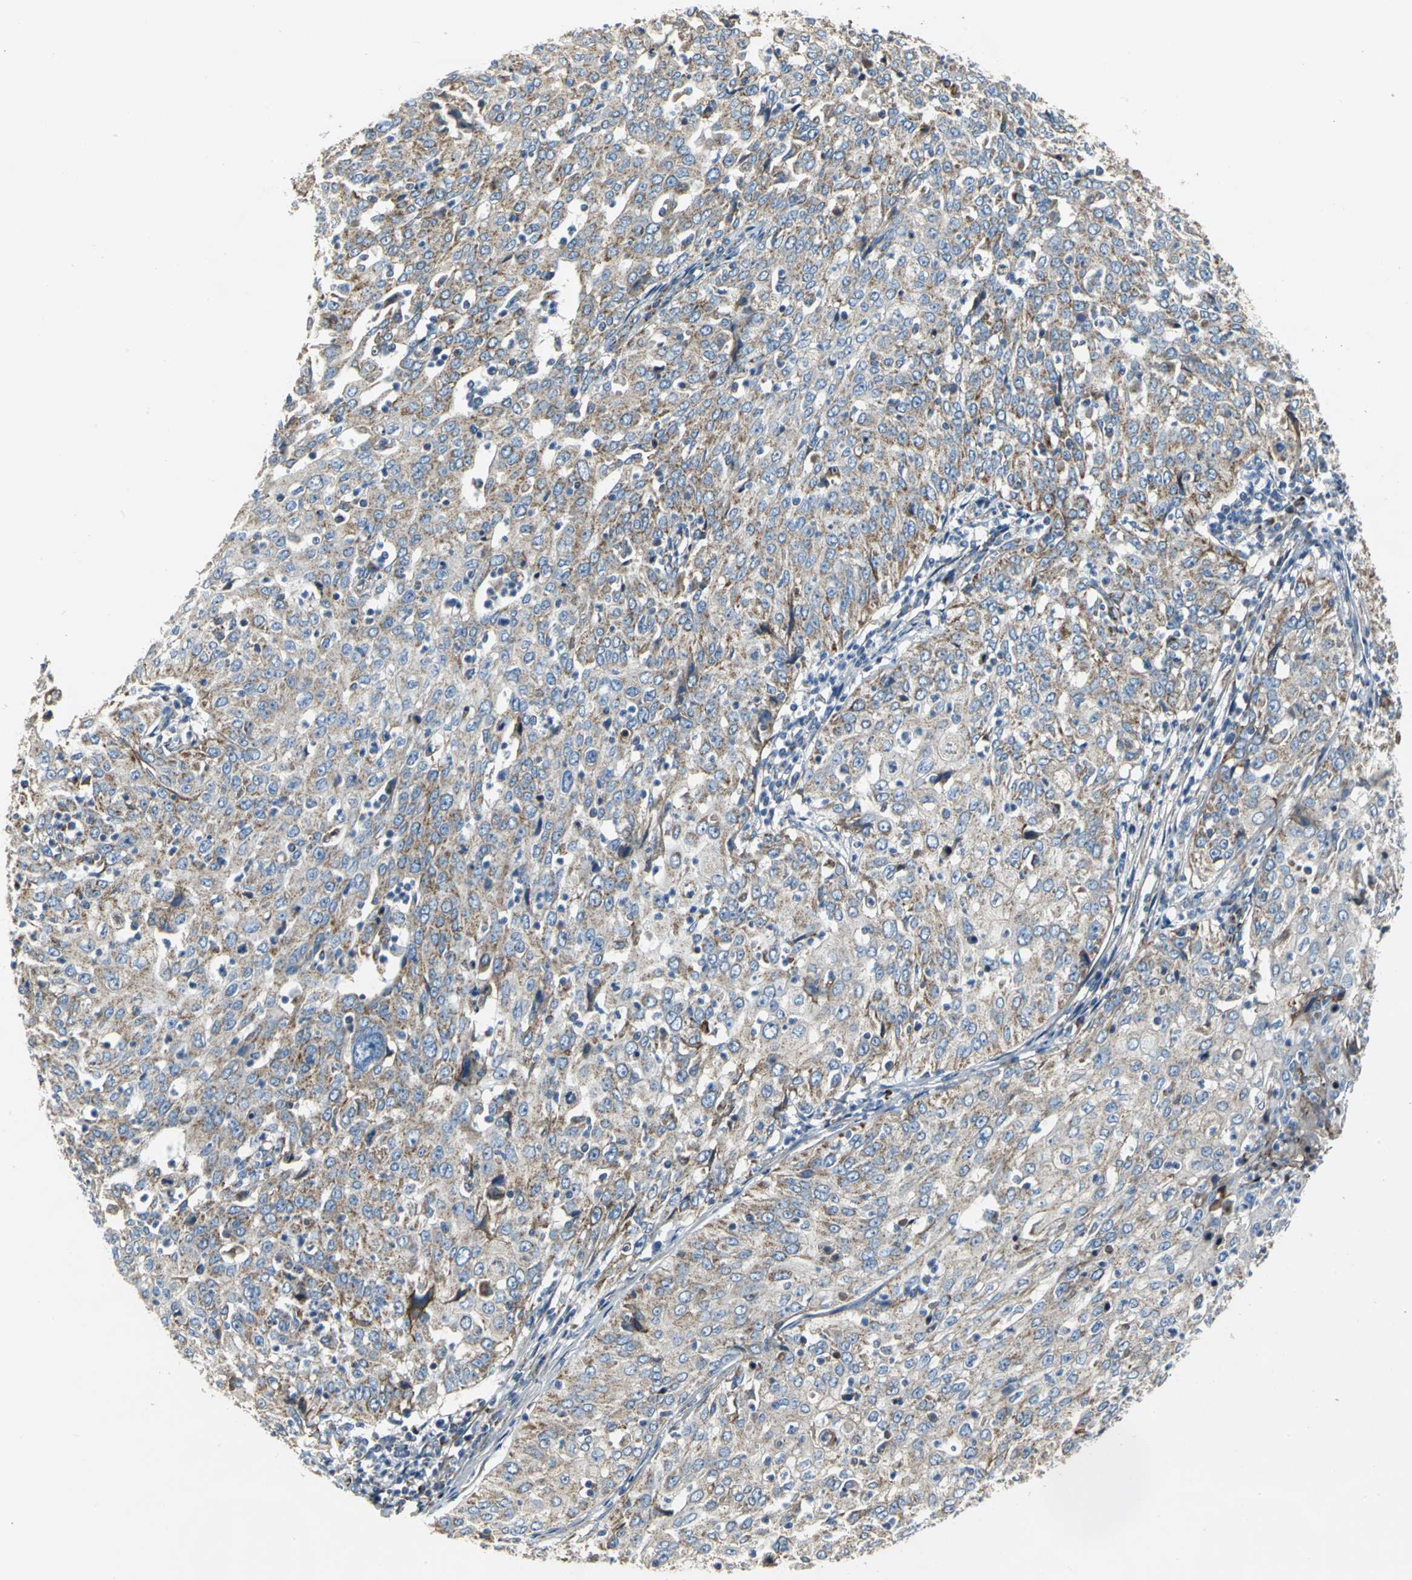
{"staining": {"intensity": "moderate", "quantity": ">75%", "location": "cytoplasmic/membranous"}, "tissue": "cervical cancer", "cell_type": "Tumor cells", "image_type": "cancer", "snomed": [{"axis": "morphology", "description": "Squamous cell carcinoma, NOS"}, {"axis": "topography", "description": "Cervix"}], "caption": "Protein staining of cervical cancer (squamous cell carcinoma) tissue demonstrates moderate cytoplasmic/membranous positivity in about >75% of tumor cells.", "gene": "NDUFB5", "patient": {"sex": "female", "age": 39}}